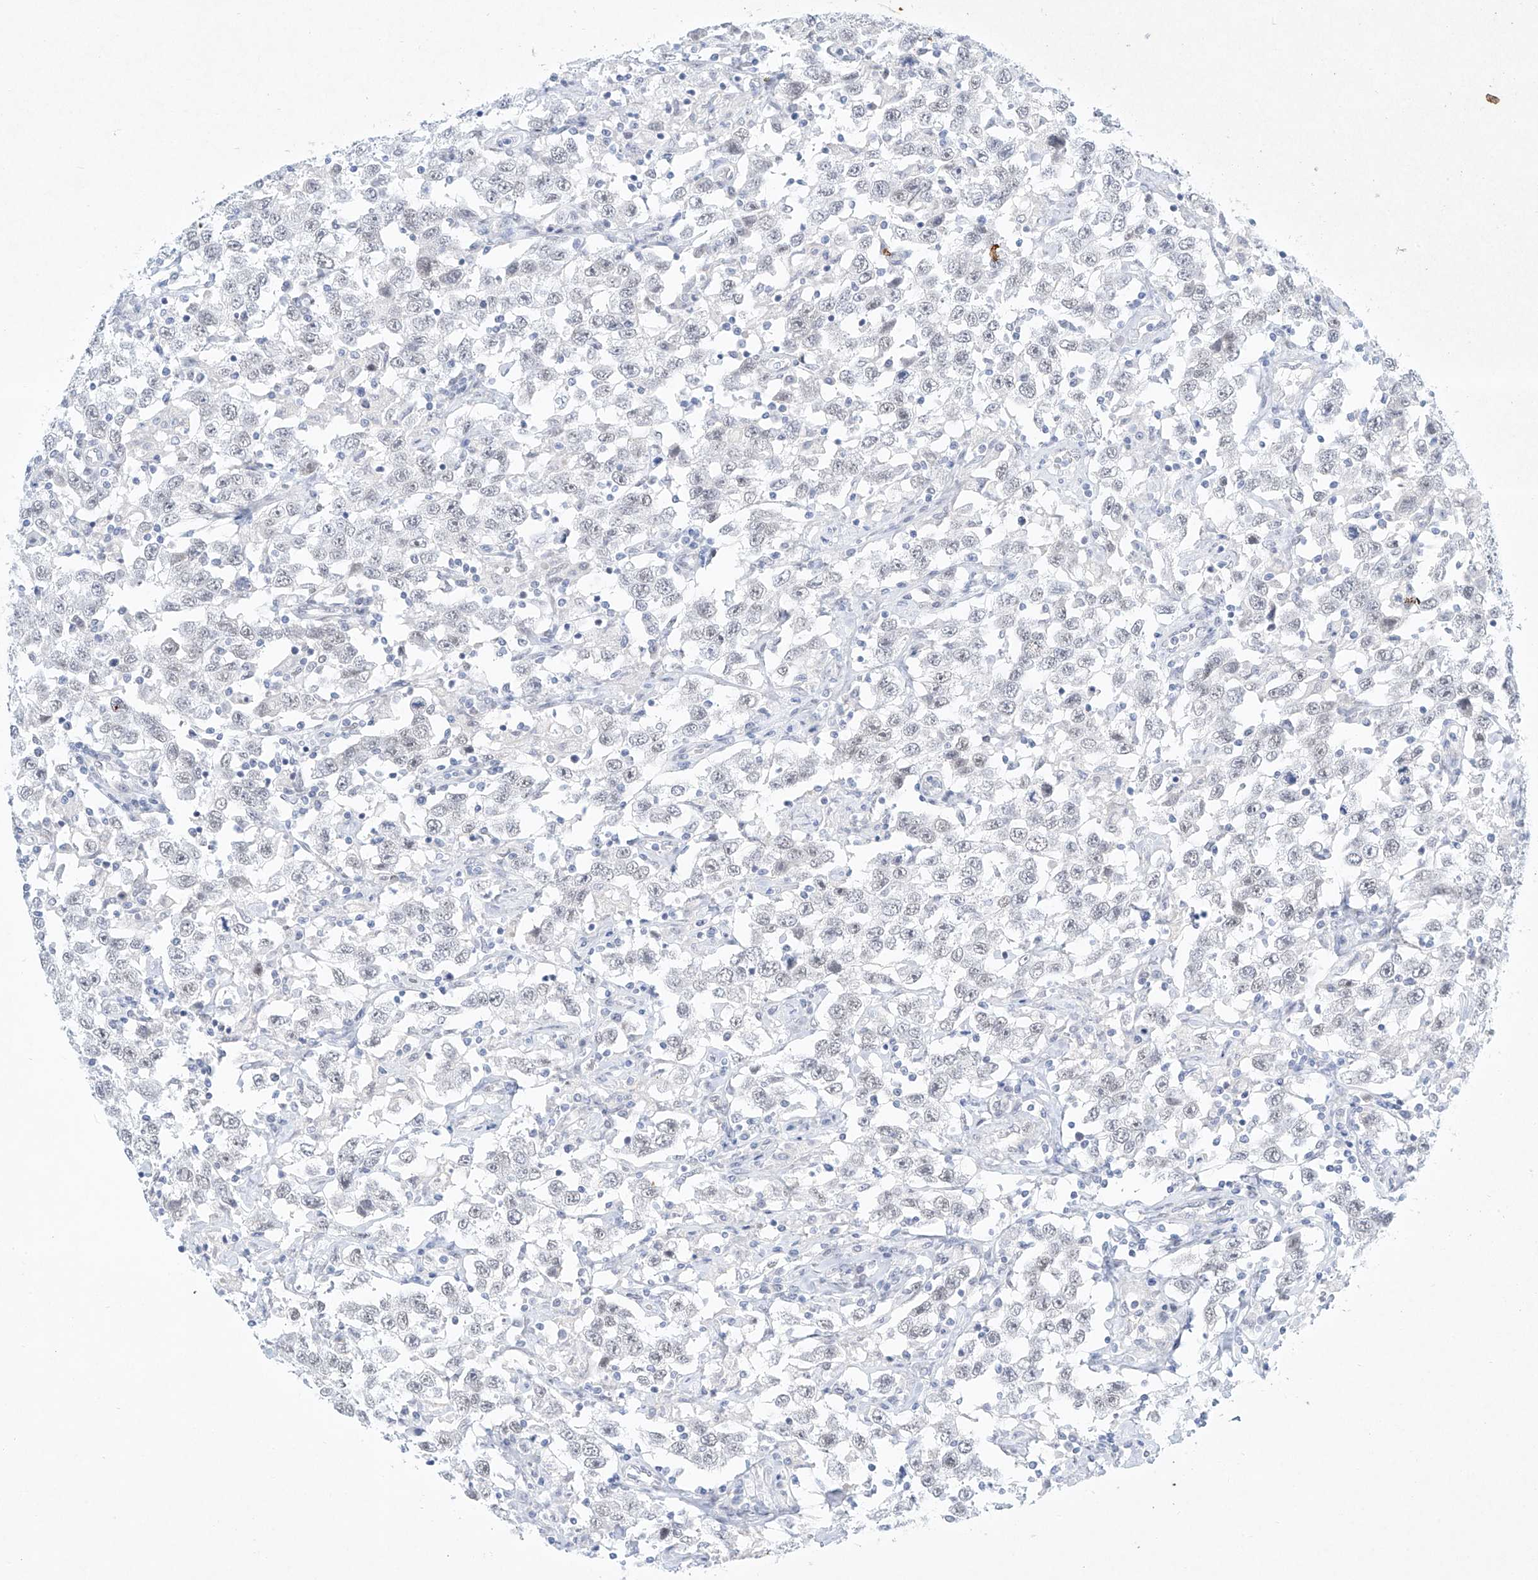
{"staining": {"intensity": "negative", "quantity": "none", "location": "none"}, "tissue": "testis cancer", "cell_type": "Tumor cells", "image_type": "cancer", "snomed": [{"axis": "morphology", "description": "Seminoma, NOS"}, {"axis": "topography", "description": "Testis"}], "caption": "Tumor cells are negative for protein expression in human testis cancer. Nuclei are stained in blue.", "gene": "REEP2", "patient": {"sex": "male", "age": 41}}